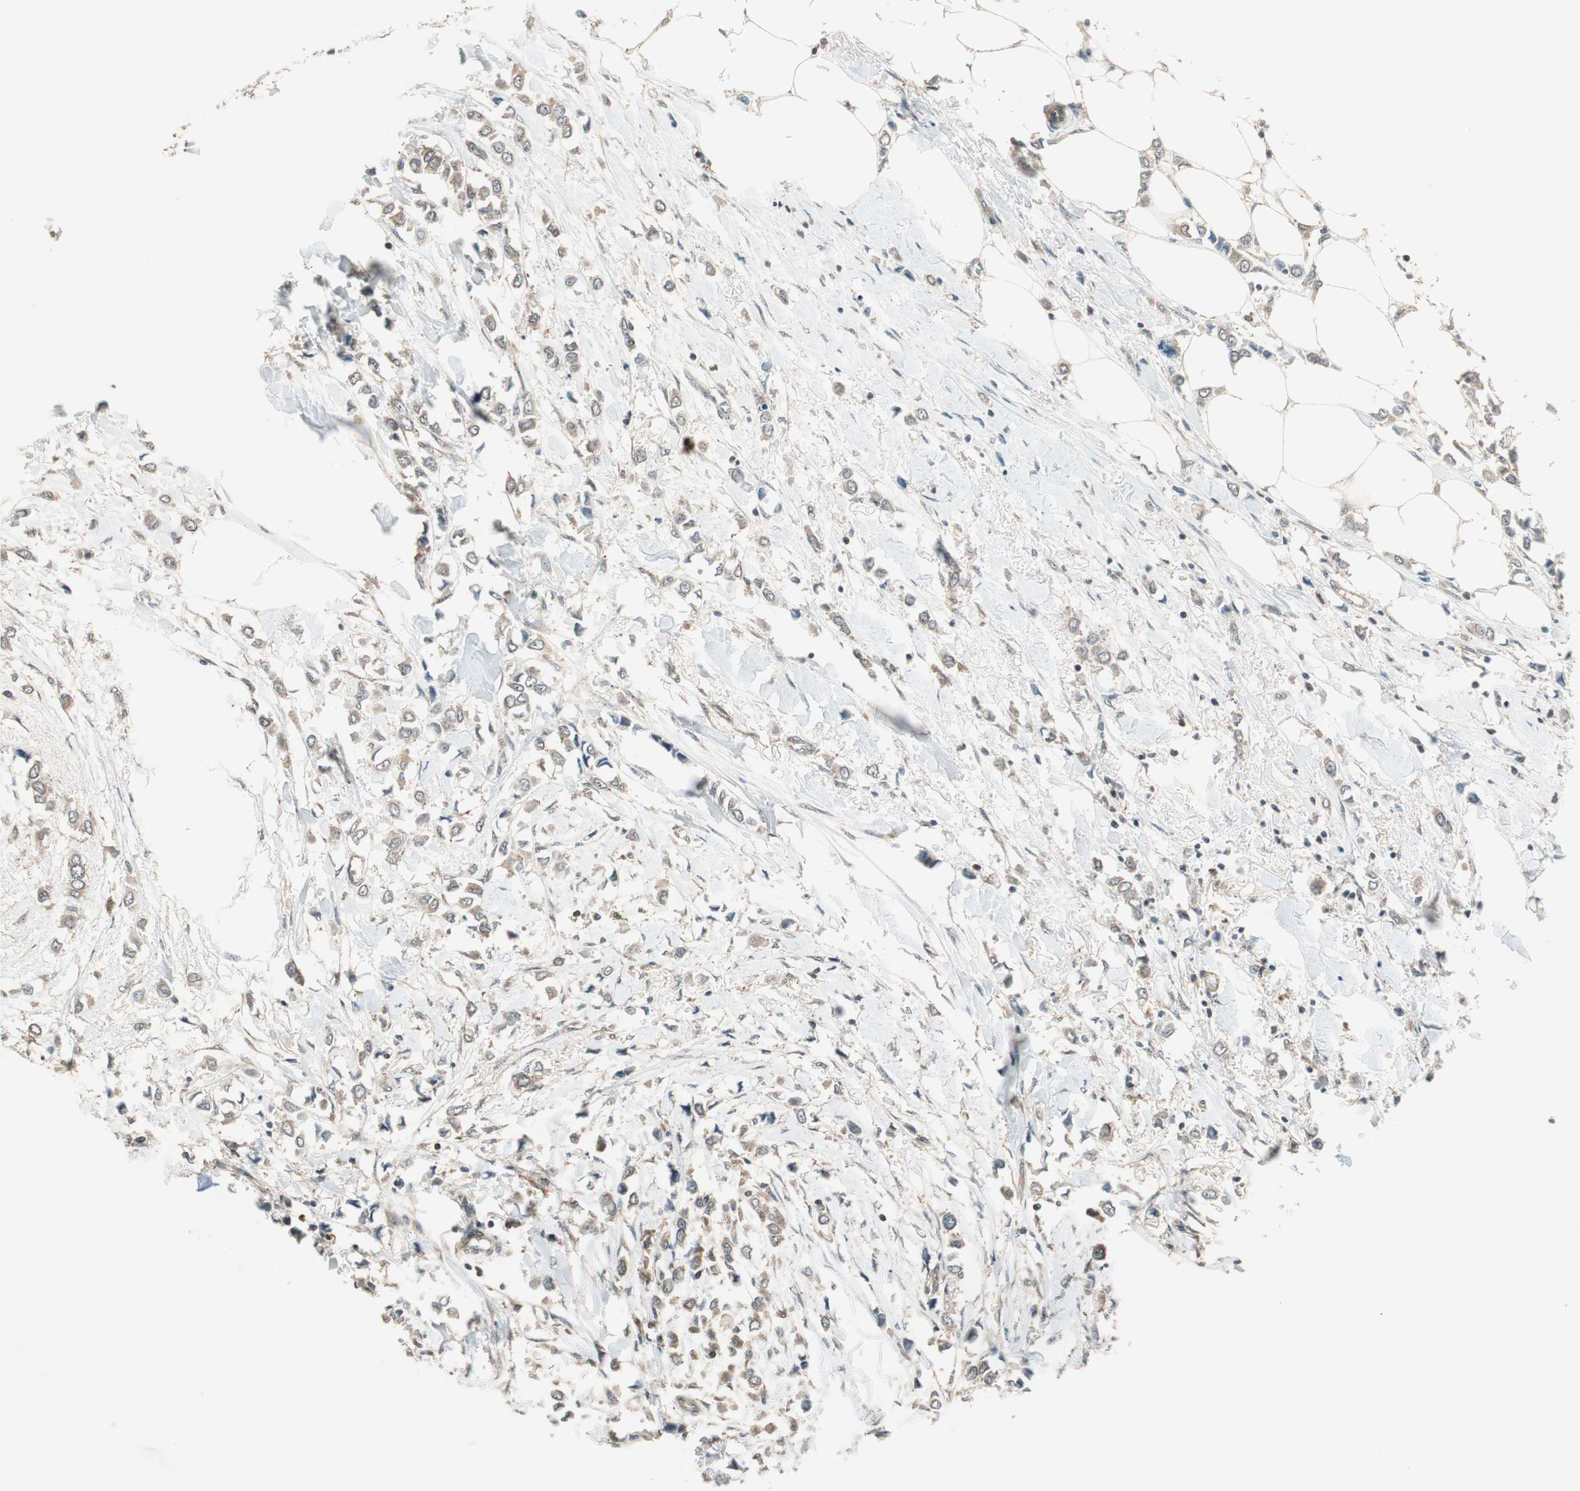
{"staining": {"intensity": "moderate", "quantity": ">75%", "location": "cytoplasmic/membranous"}, "tissue": "breast cancer", "cell_type": "Tumor cells", "image_type": "cancer", "snomed": [{"axis": "morphology", "description": "Lobular carcinoma"}, {"axis": "topography", "description": "Breast"}], "caption": "Immunohistochemical staining of human breast cancer shows moderate cytoplasmic/membranous protein staining in approximately >75% of tumor cells.", "gene": "CNOT4", "patient": {"sex": "female", "age": 51}}